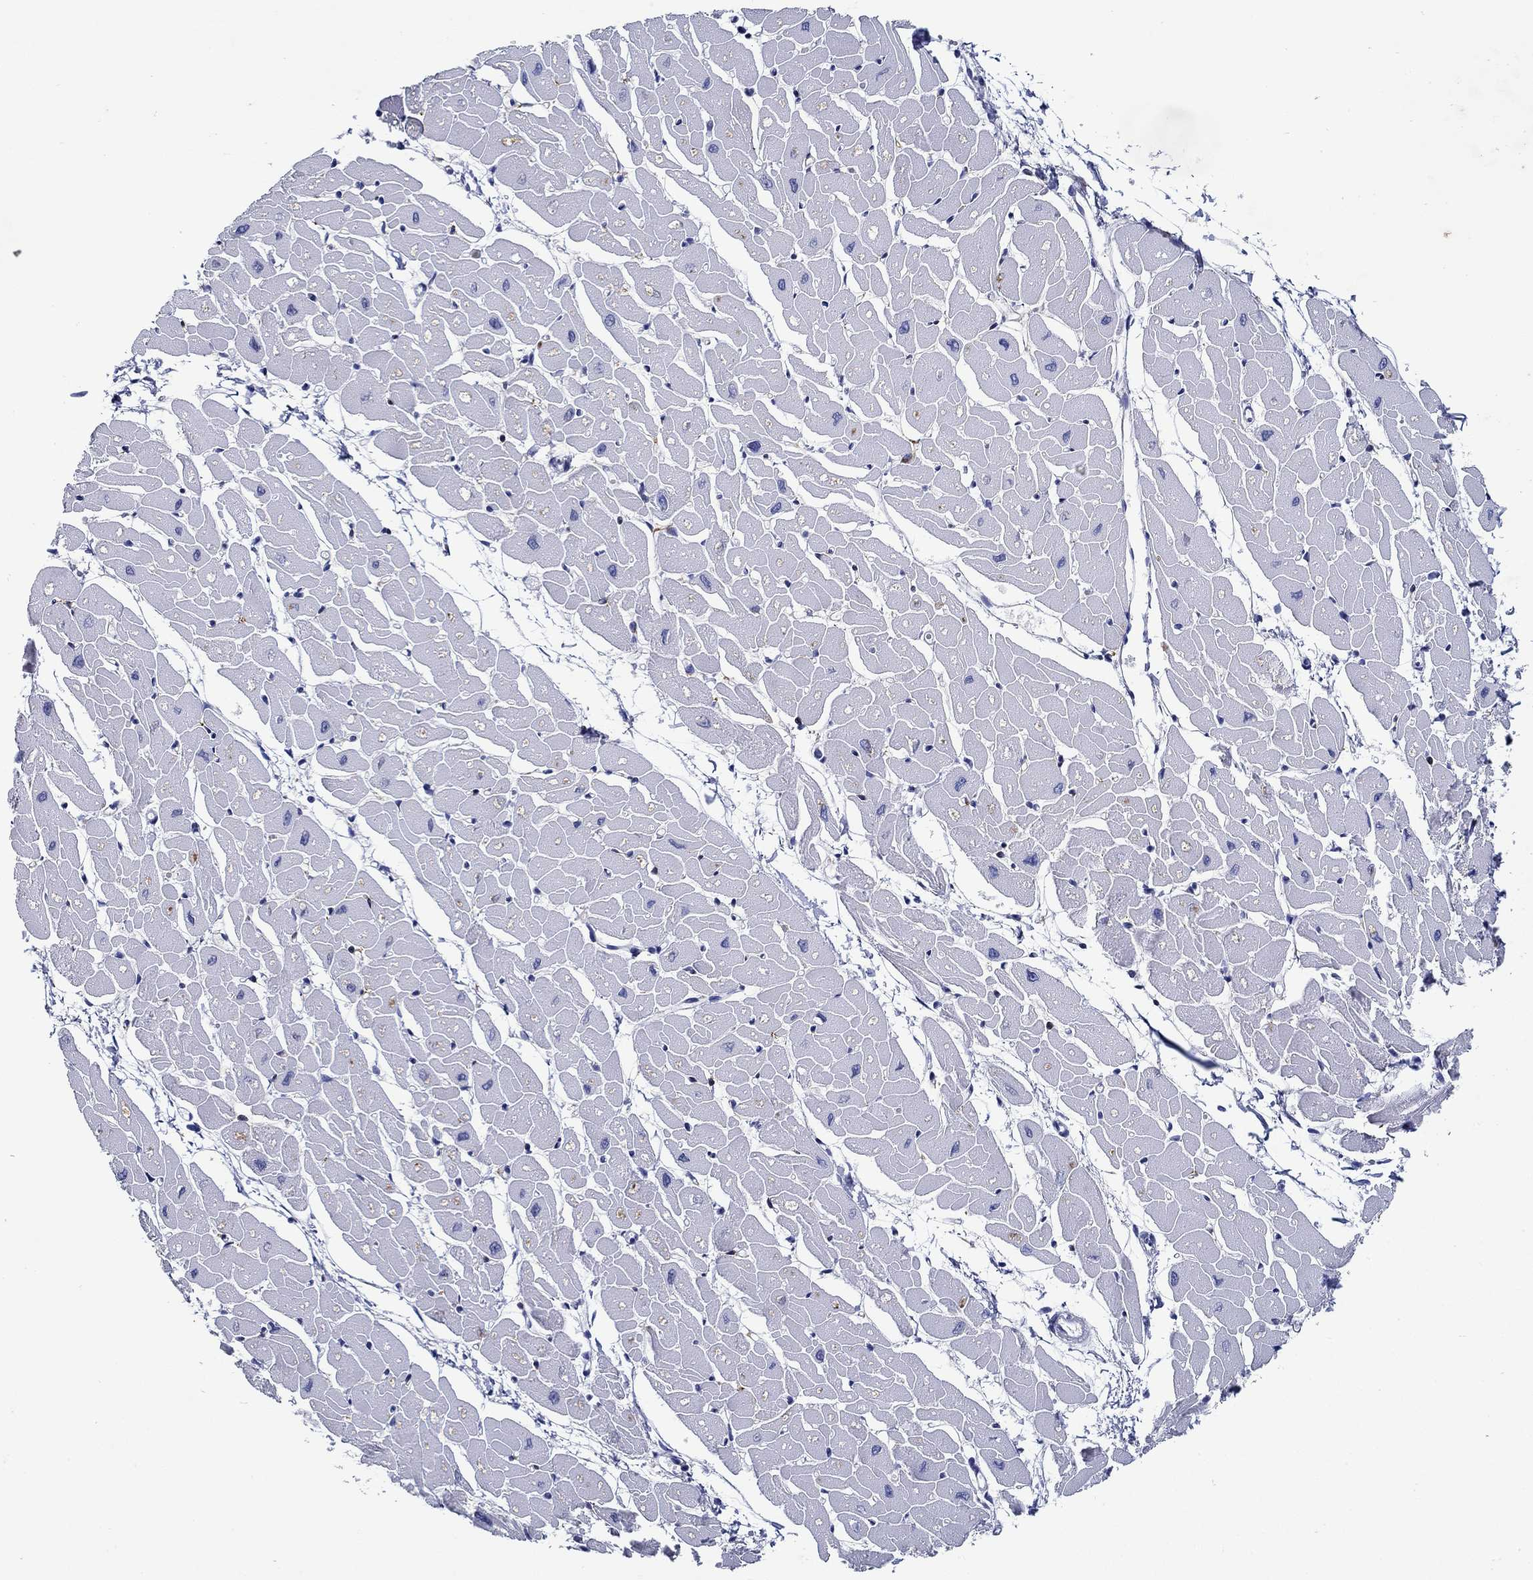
{"staining": {"intensity": "negative", "quantity": "none", "location": "none"}, "tissue": "heart muscle", "cell_type": "Cardiomyocytes", "image_type": "normal", "snomed": [{"axis": "morphology", "description": "Normal tissue, NOS"}, {"axis": "topography", "description": "Heart"}], "caption": "This is a image of IHC staining of unremarkable heart muscle, which shows no expression in cardiomyocytes.", "gene": "MC2R", "patient": {"sex": "male", "age": 57}}